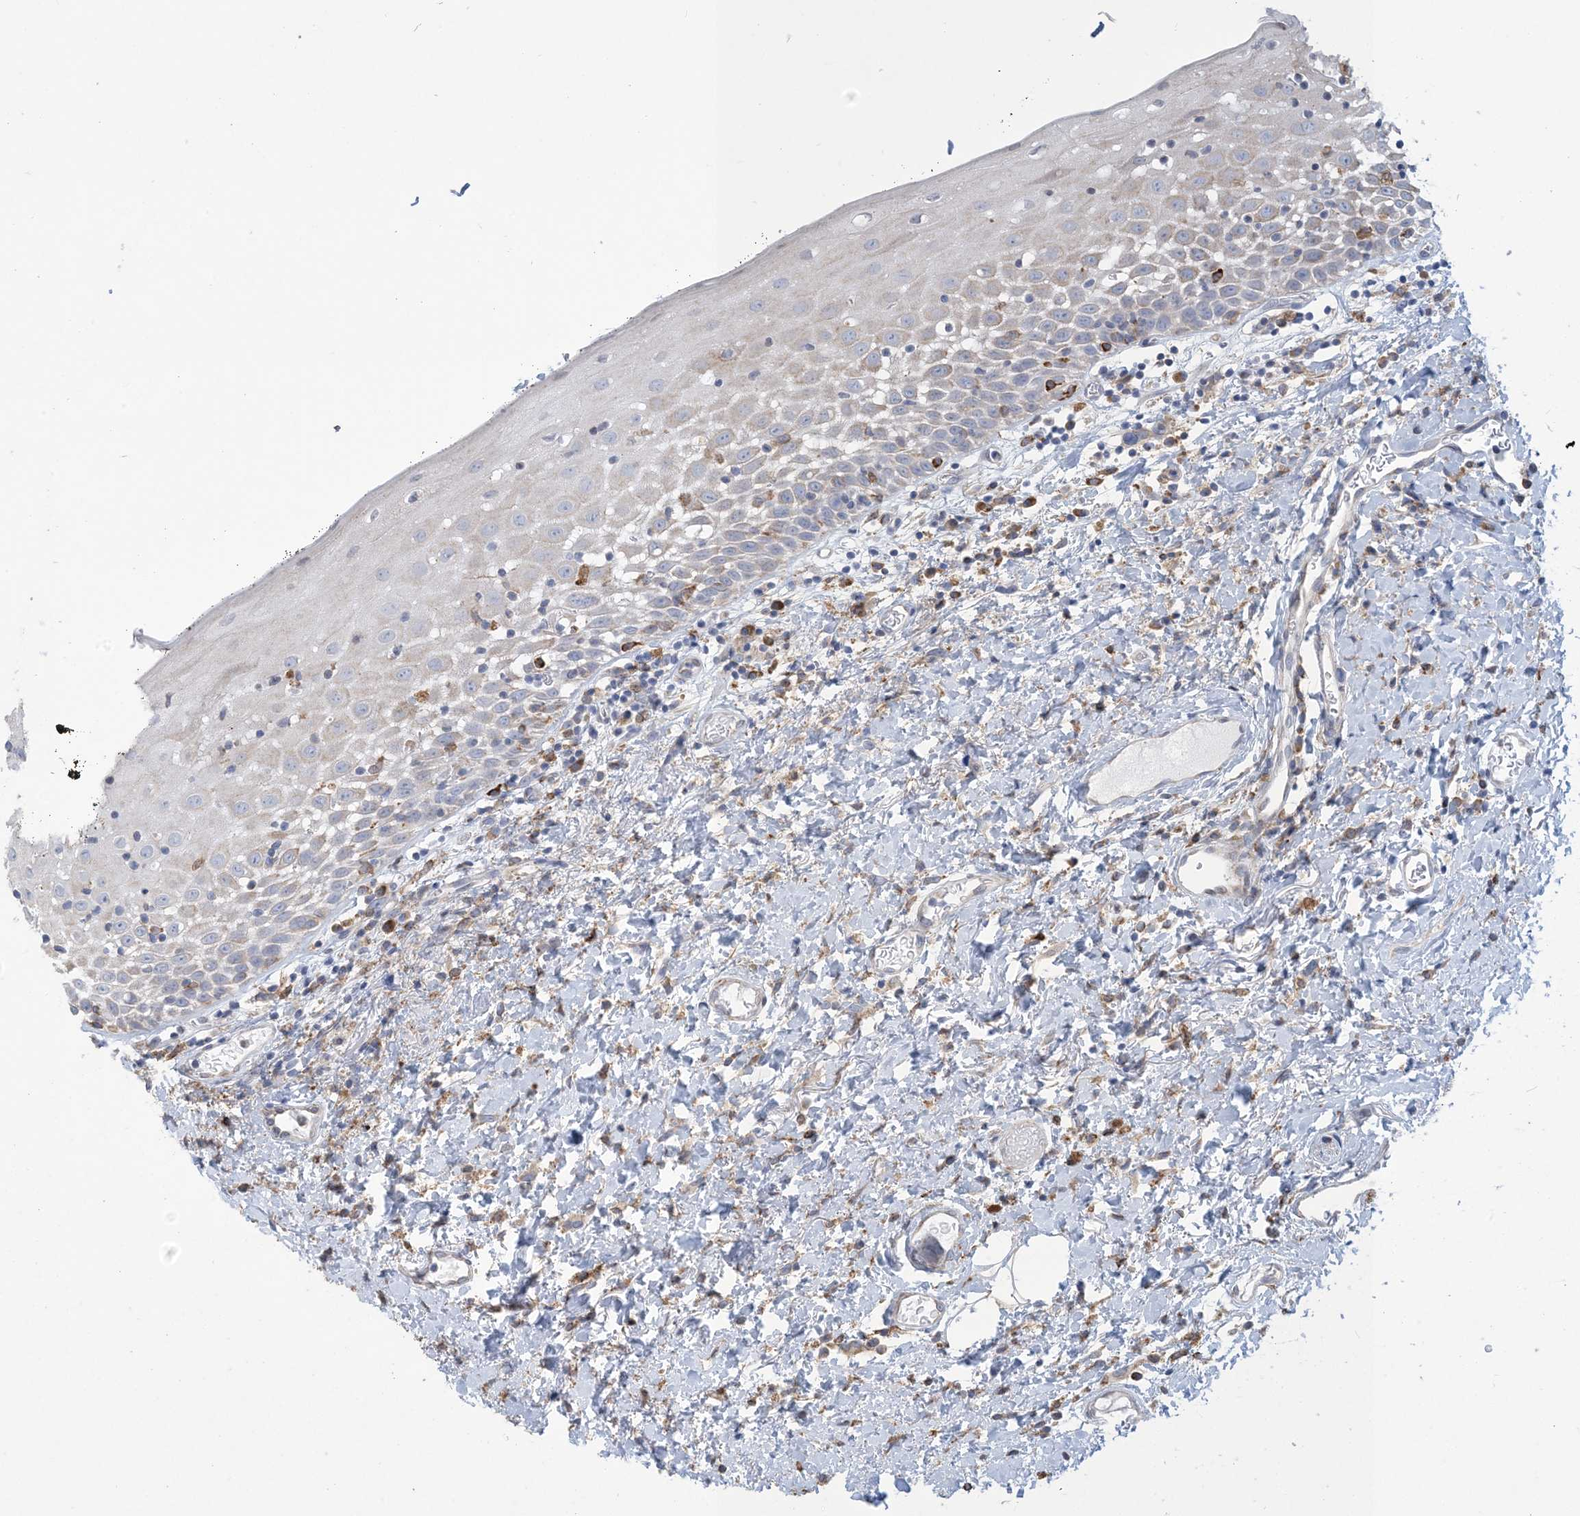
{"staining": {"intensity": "weak", "quantity": "<25%", "location": "cytoplasmic/membranous"}, "tissue": "oral mucosa", "cell_type": "Squamous epithelial cells", "image_type": "normal", "snomed": [{"axis": "morphology", "description": "Normal tissue, NOS"}, {"axis": "topography", "description": "Oral tissue"}], "caption": "The IHC image has no significant staining in squamous epithelial cells of oral mucosa. (Stains: DAB (3,3'-diaminobenzidine) immunohistochemistry with hematoxylin counter stain, Microscopy: brightfield microscopy at high magnification).", "gene": "SHANK1", "patient": {"sex": "male", "age": 74}}